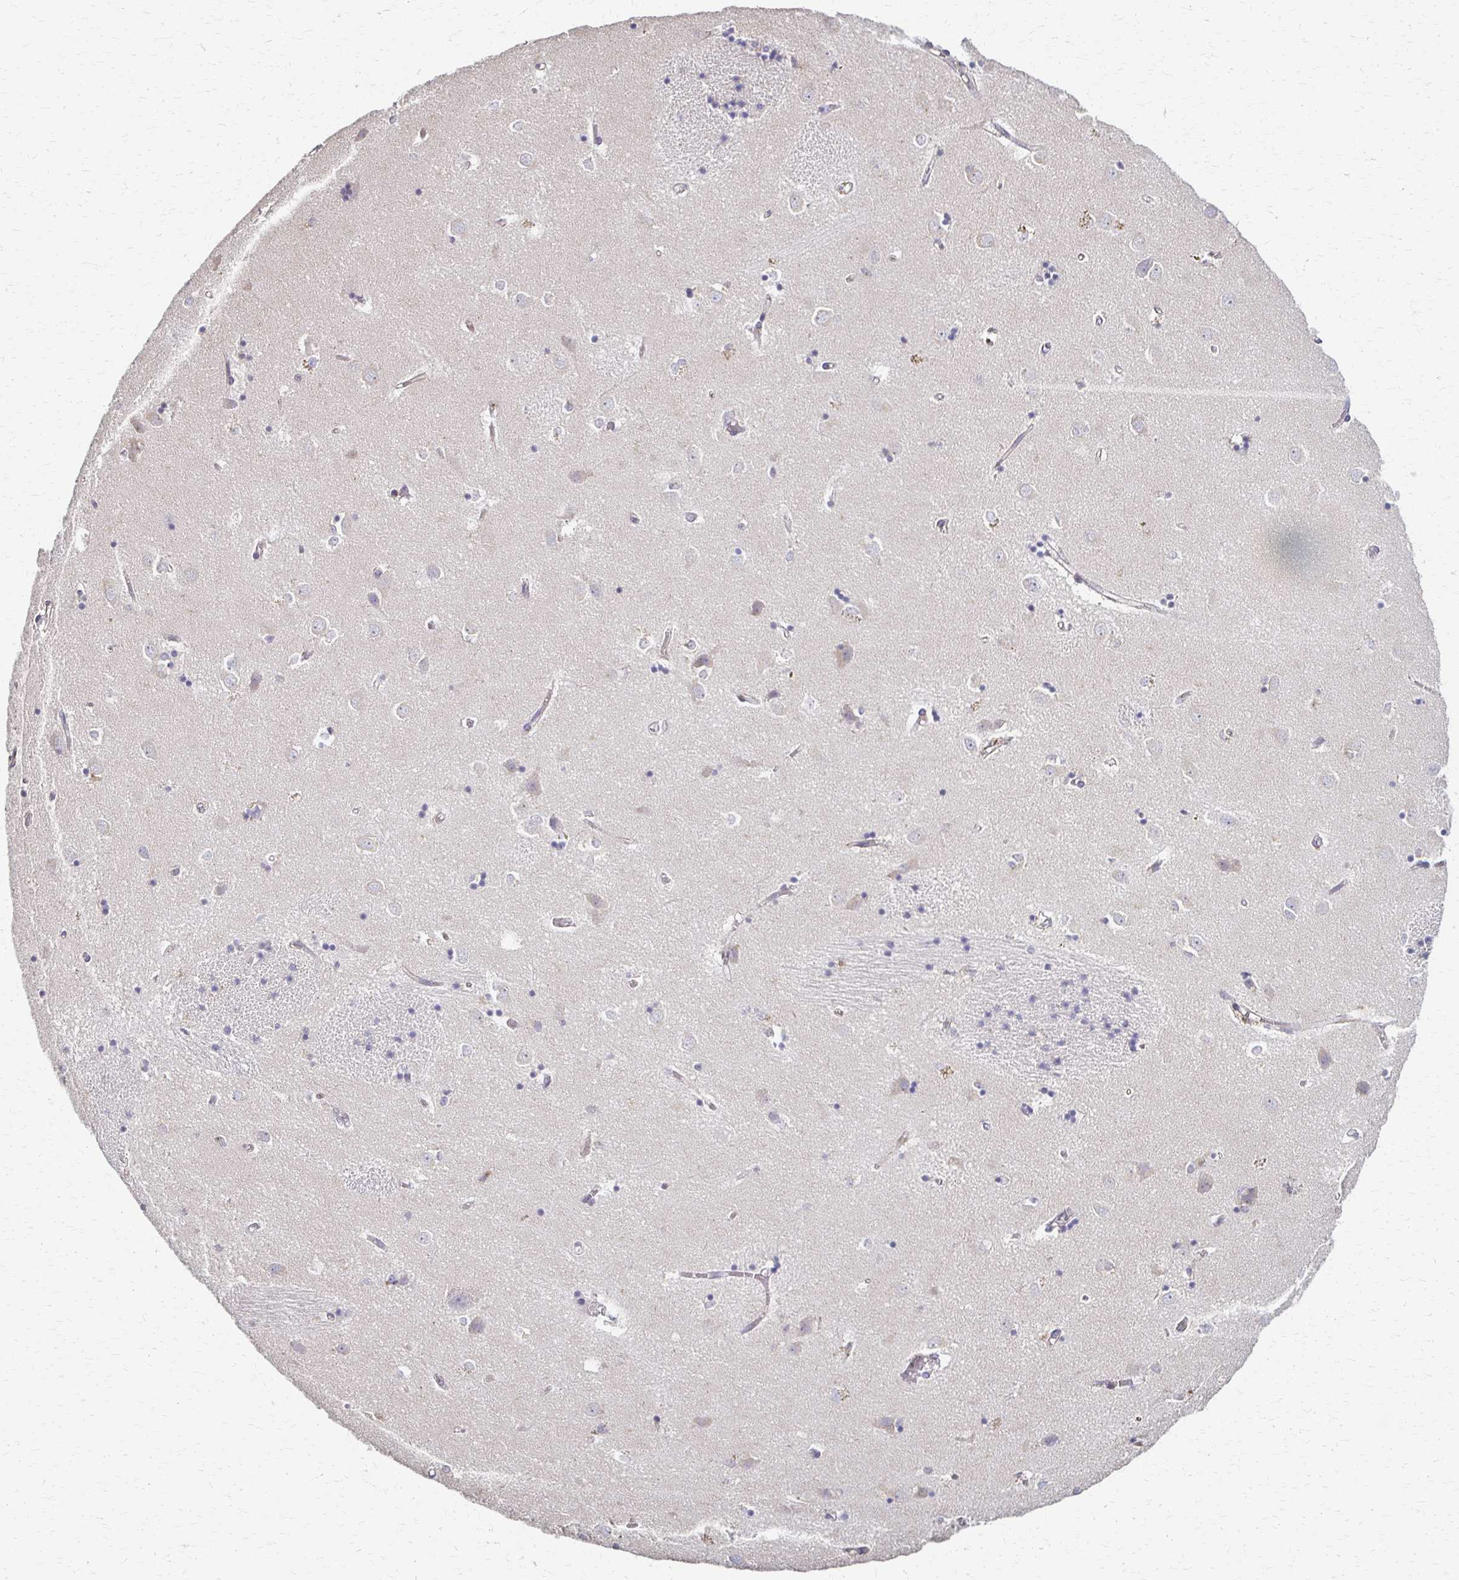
{"staining": {"intensity": "negative", "quantity": "none", "location": "none"}, "tissue": "caudate", "cell_type": "Glial cells", "image_type": "normal", "snomed": [{"axis": "morphology", "description": "Normal tissue, NOS"}, {"axis": "topography", "description": "Lateral ventricle wall"}], "caption": "An immunohistochemistry image of unremarkable caudate is shown. There is no staining in glial cells of caudate.", "gene": "C1QTNF7", "patient": {"sex": "male", "age": 54}}